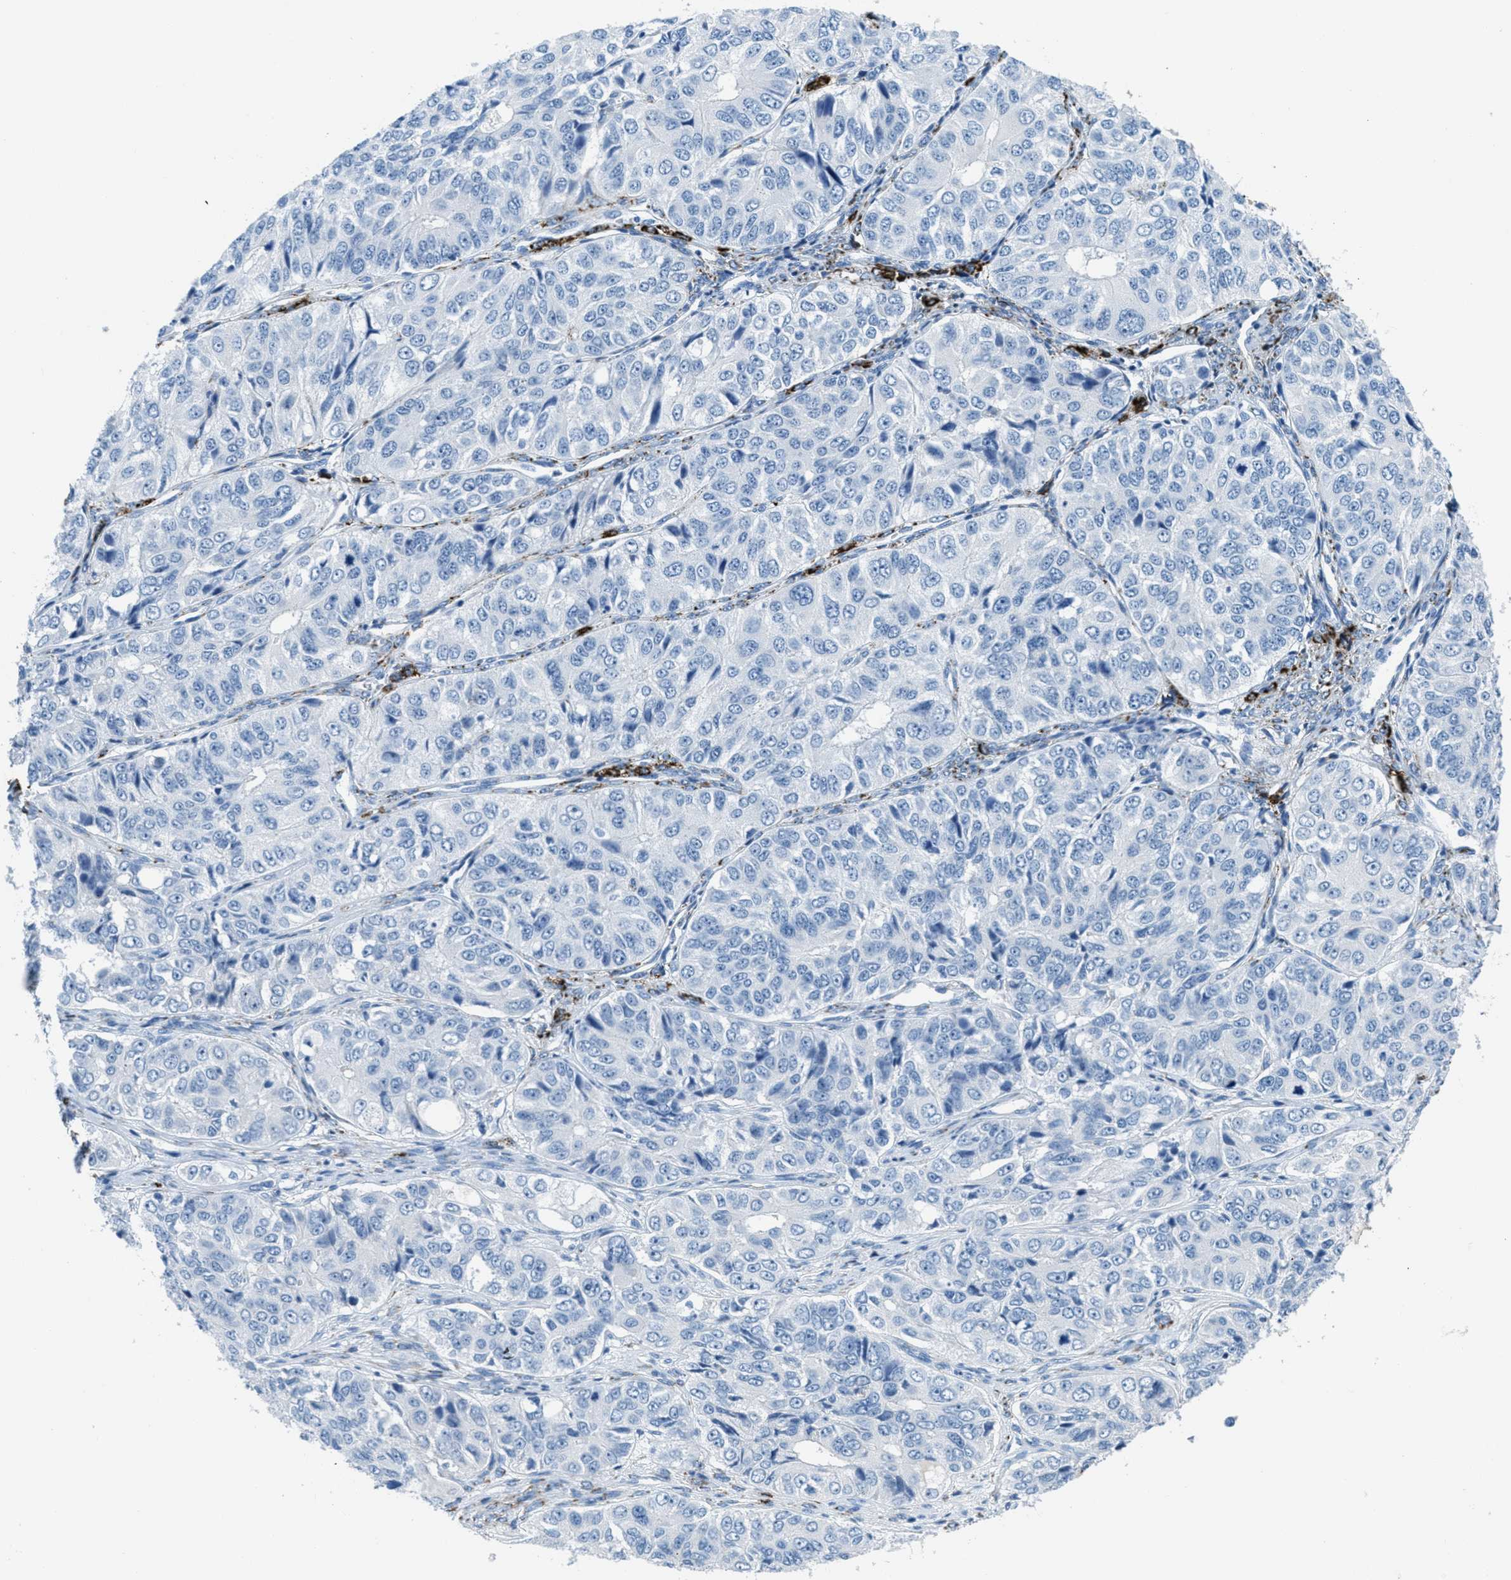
{"staining": {"intensity": "negative", "quantity": "none", "location": "none"}, "tissue": "ovarian cancer", "cell_type": "Tumor cells", "image_type": "cancer", "snomed": [{"axis": "morphology", "description": "Carcinoma, endometroid"}, {"axis": "topography", "description": "Ovary"}], "caption": "DAB (3,3'-diaminobenzidine) immunohistochemical staining of human ovarian cancer demonstrates no significant expression in tumor cells.", "gene": "MGARP", "patient": {"sex": "female", "age": 51}}